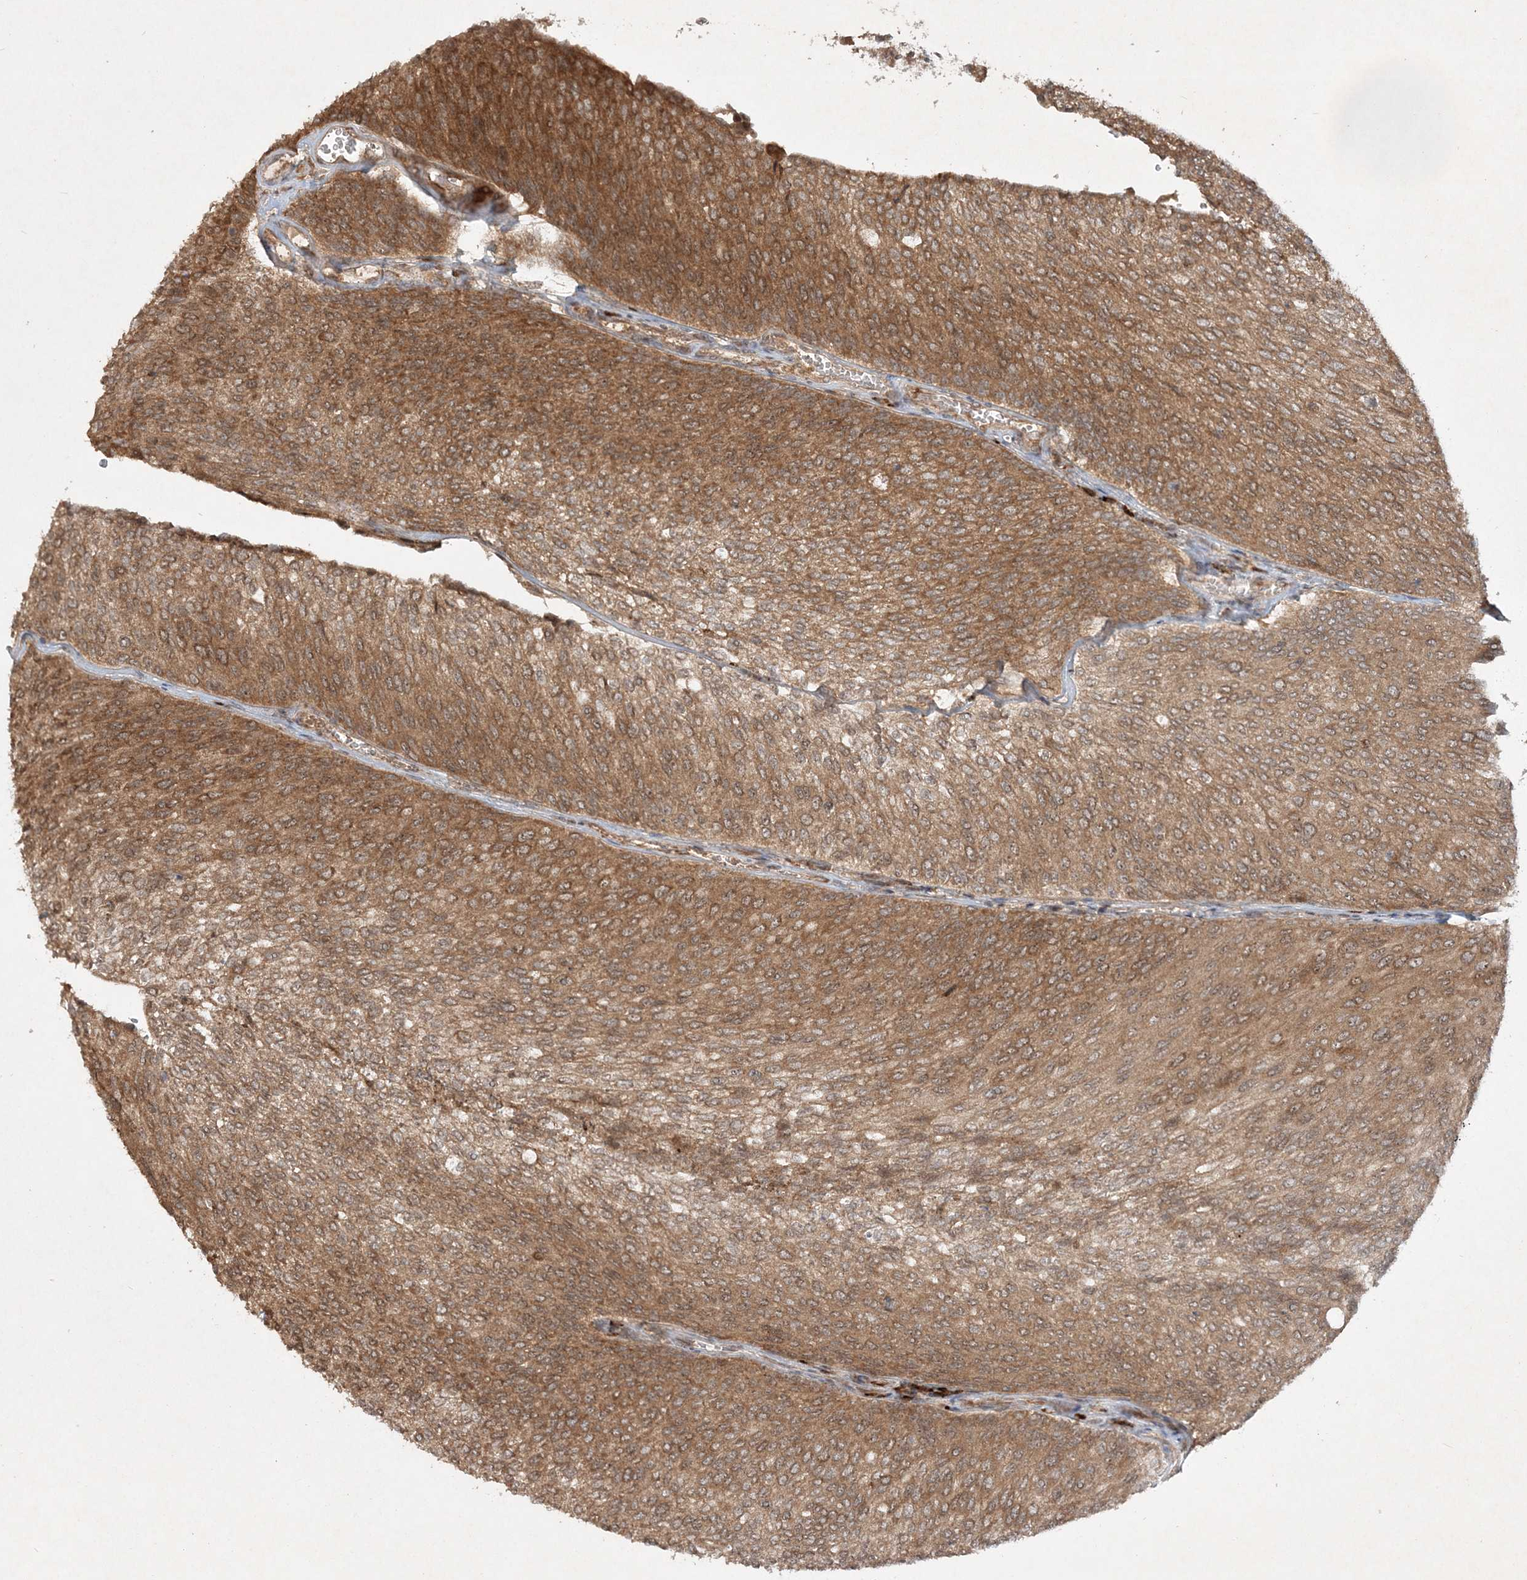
{"staining": {"intensity": "moderate", "quantity": ">75%", "location": "cytoplasmic/membranous"}, "tissue": "urothelial cancer", "cell_type": "Tumor cells", "image_type": "cancer", "snomed": [{"axis": "morphology", "description": "Urothelial carcinoma, Low grade"}, {"axis": "topography", "description": "Urinary bladder"}], "caption": "Tumor cells exhibit moderate cytoplasmic/membranous staining in about >75% of cells in urothelial cancer.", "gene": "UBR3", "patient": {"sex": "female", "age": 79}}